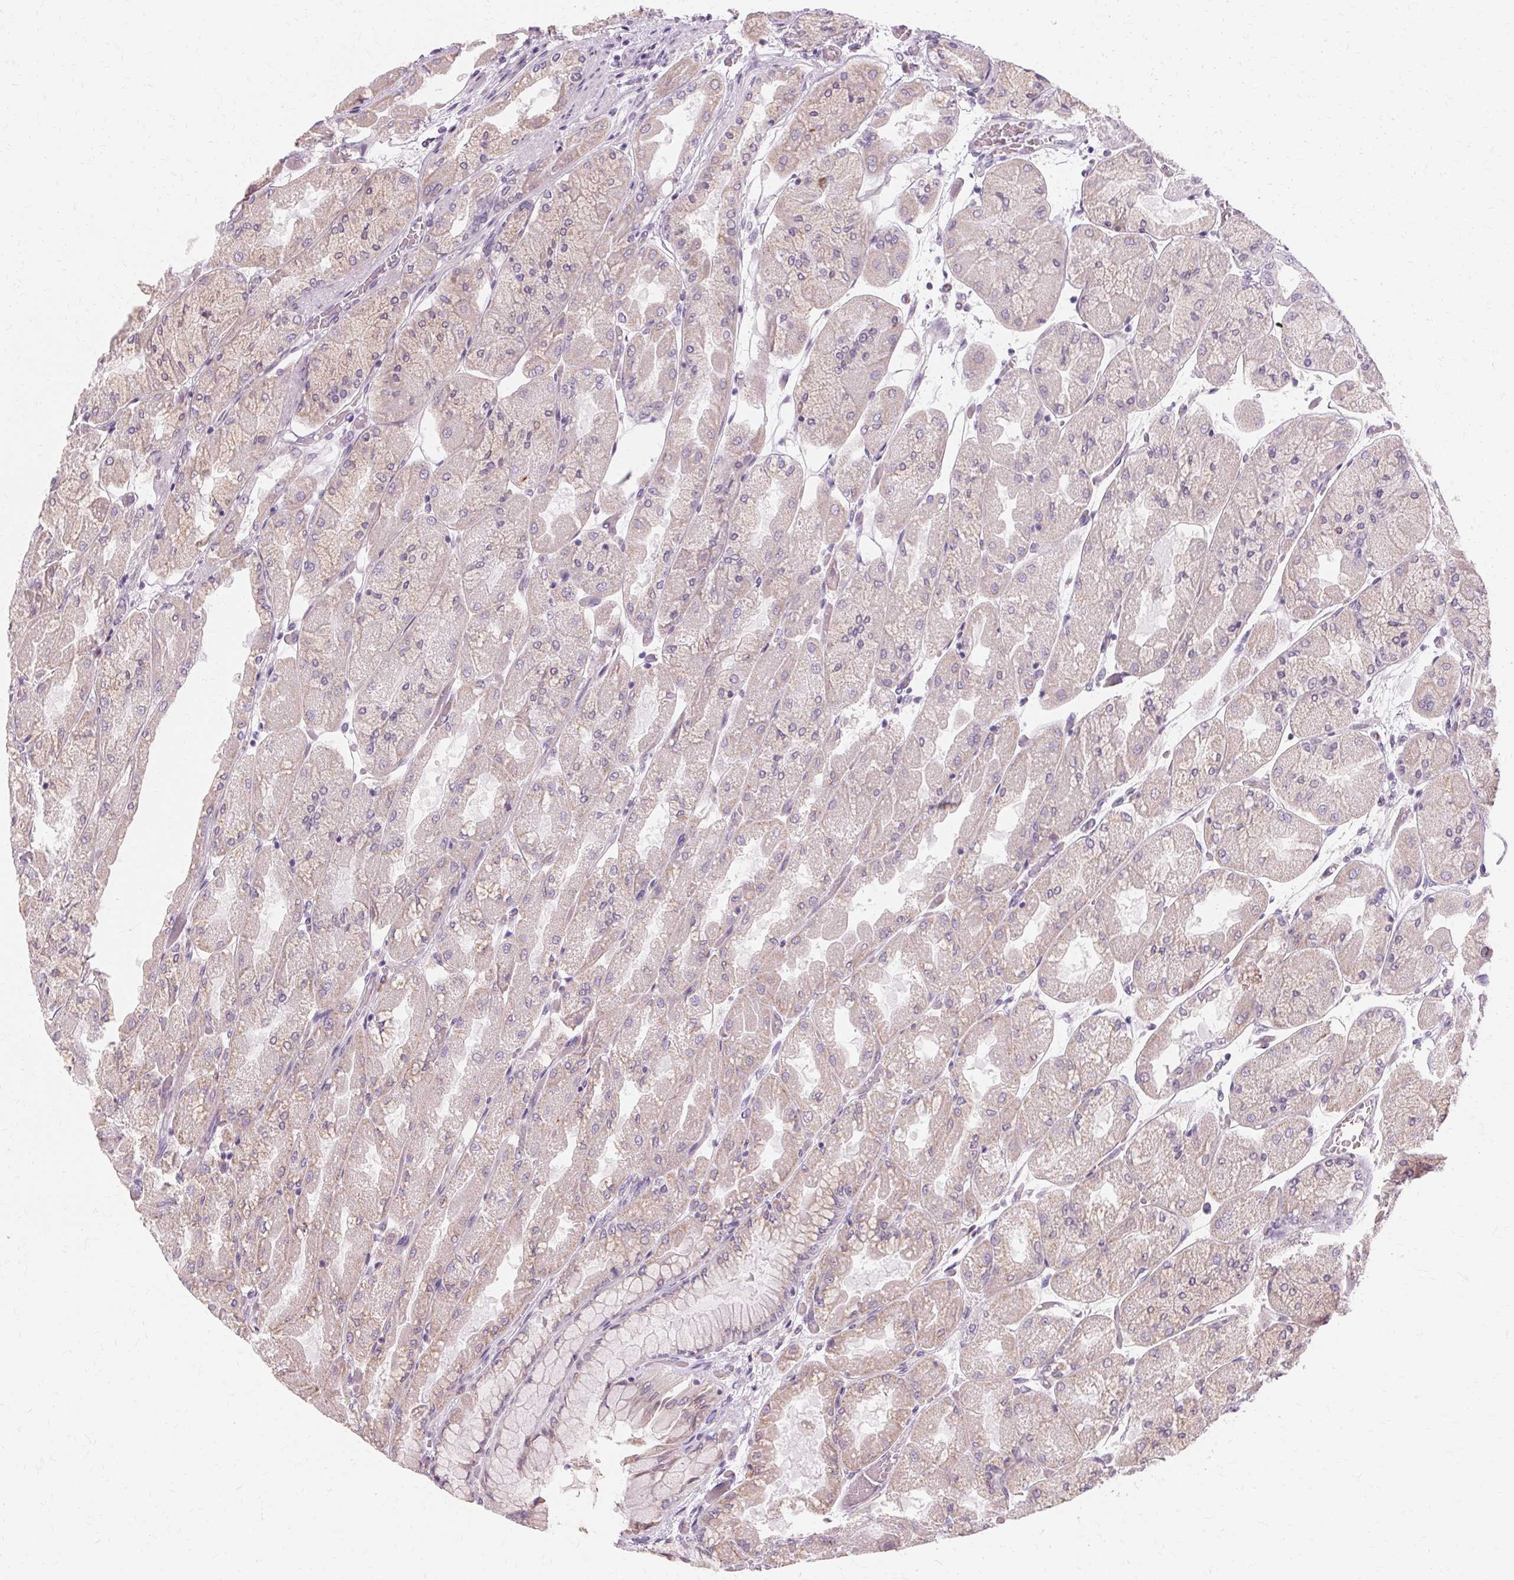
{"staining": {"intensity": "negative", "quantity": "none", "location": "none"}, "tissue": "stomach", "cell_type": "Glandular cells", "image_type": "normal", "snomed": [{"axis": "morphology", "description": "Normal tissue, NOS"}, {"axis": "topography", "description": "Stomach"}], "caption": "Immunohistochemical staining of benign stomach demonstrates no significant staining in glandular cells.", "gene": "FCRL3", "patient": {"sex": "female", "age": 61}}